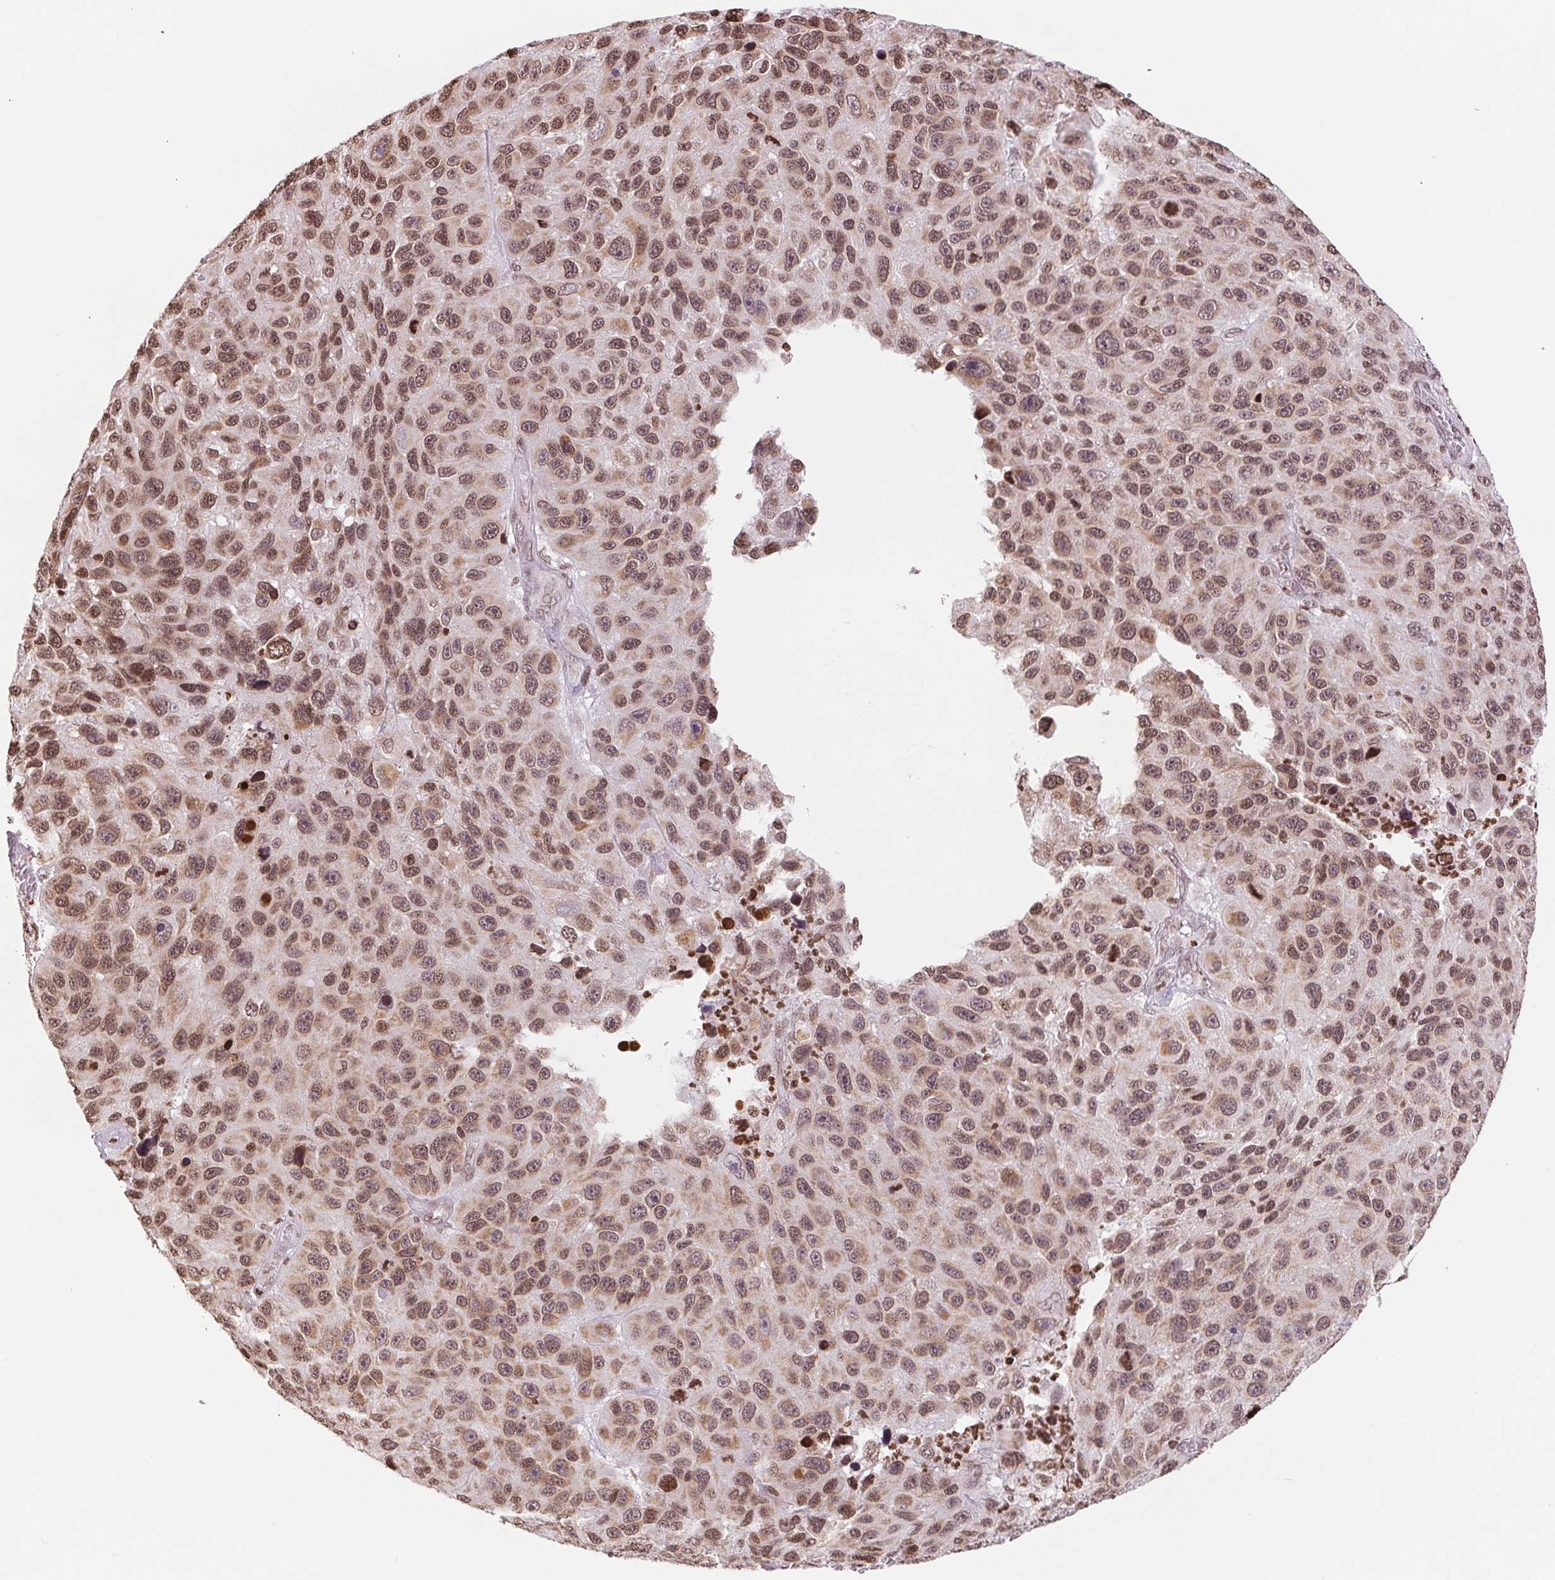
{"staining": {"intensity": "moderate", "quantity": ">75%", "location": "nuclear"}, "tissue": "melanoma", "cell_type": "Tumor cells", "image_type": "cancer", "snomed": [{"axis": "morphology", "description": "Malignant melanoma, NOS"}, {"axis": "topography", "description": "Skin"}], "caption": "Human melanoma stained with a brown dye shows moderate nuclear positive positivity in approximately >75% of tumor cells.", "gene": "SMIM12", "patient": {"sex": "male", "age": 53}}